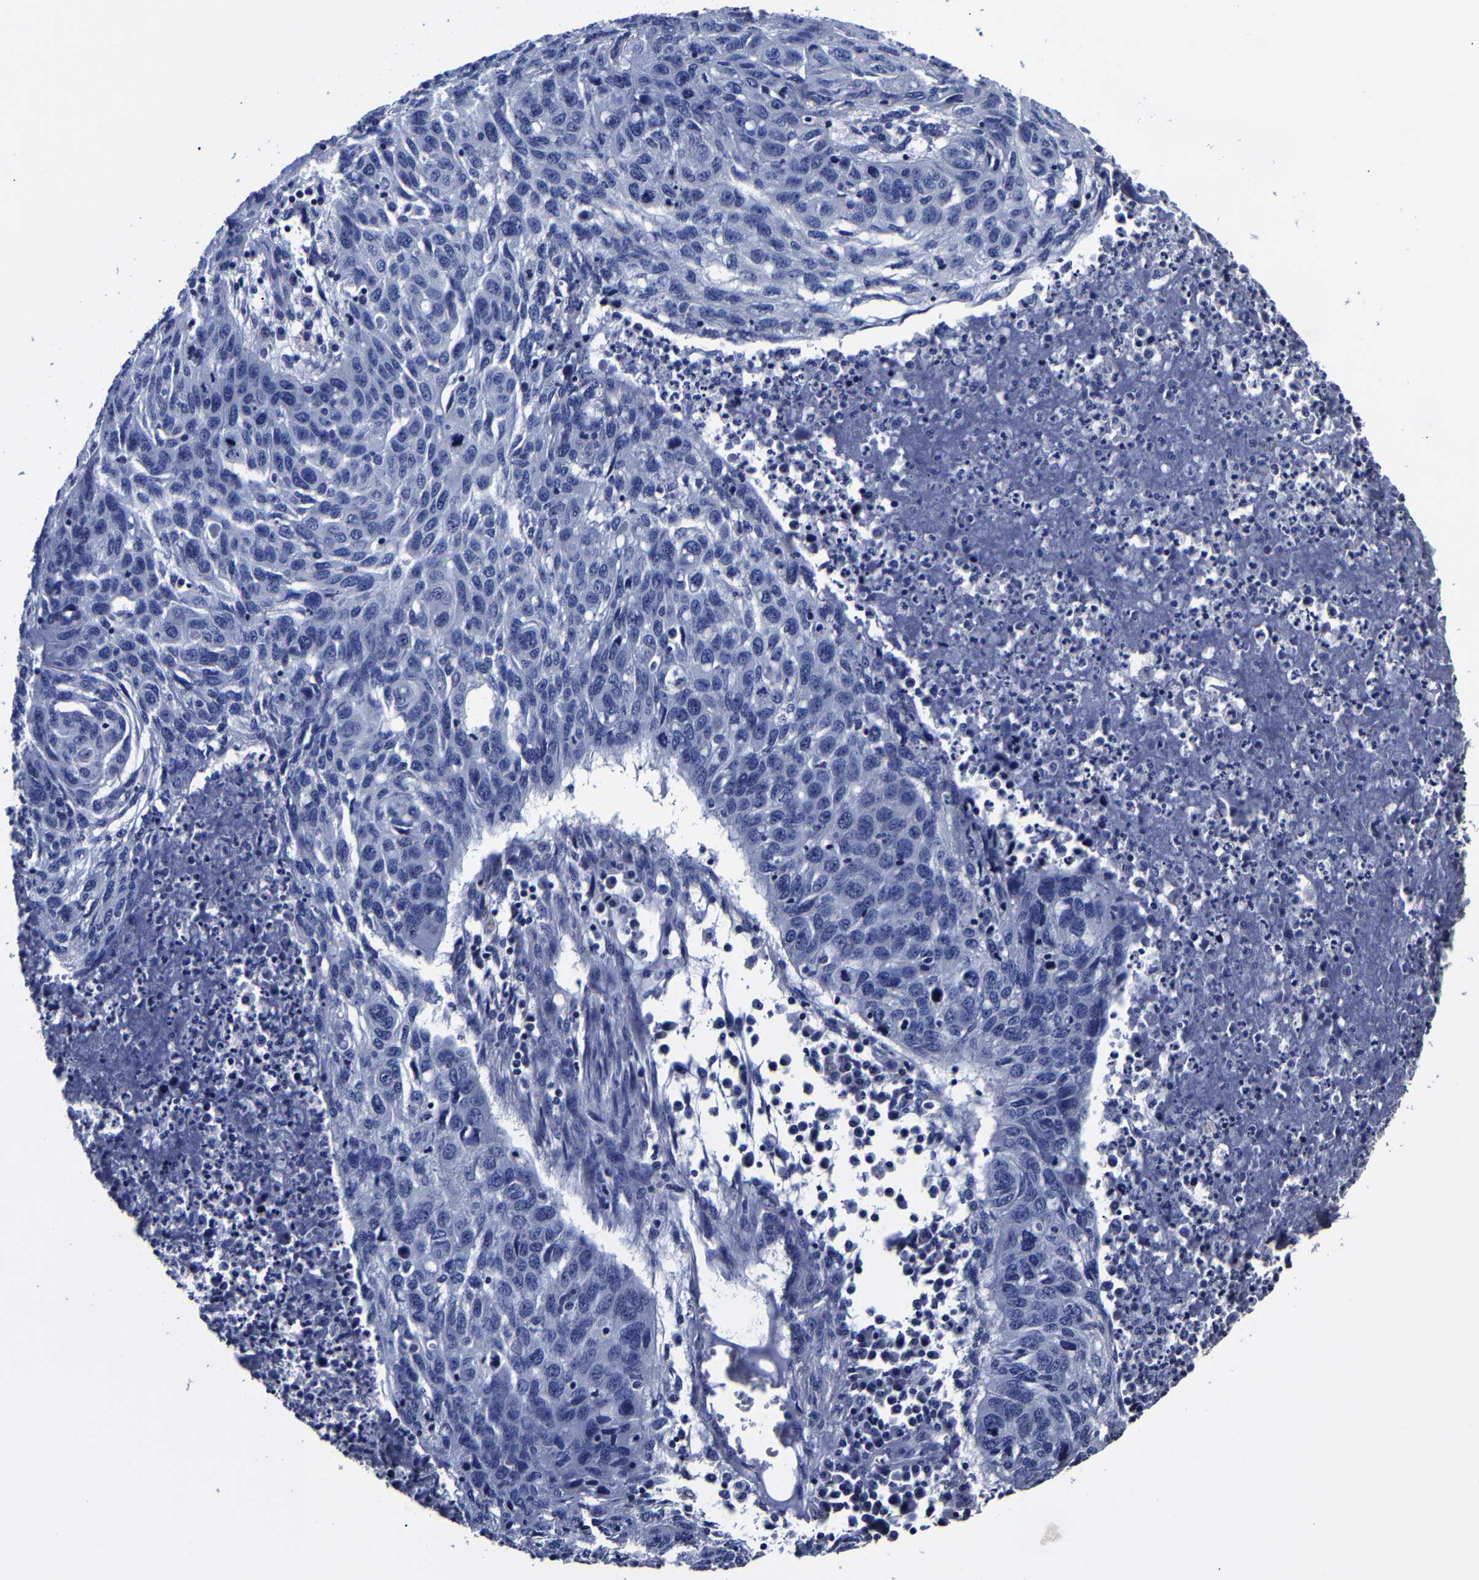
{"staining": {"intensity": "negative", "quantity": "none", "location": "none"}, "tissue": "lung cancer", "cell_type": "Tumor cells", "image_type": "cancer", "snomed": [{"axis": "morphology", "description": "Squamous cell carcinoma, NOS"}, {"axis": "topography", "description": "Lung"}], "caption": "Immunohistochemistry of human lung squamous cell carcinoma demonstrates no expression in tumor cells.", "gene": "AKAP4", "patient": {"sex": "female", "age": 63}}